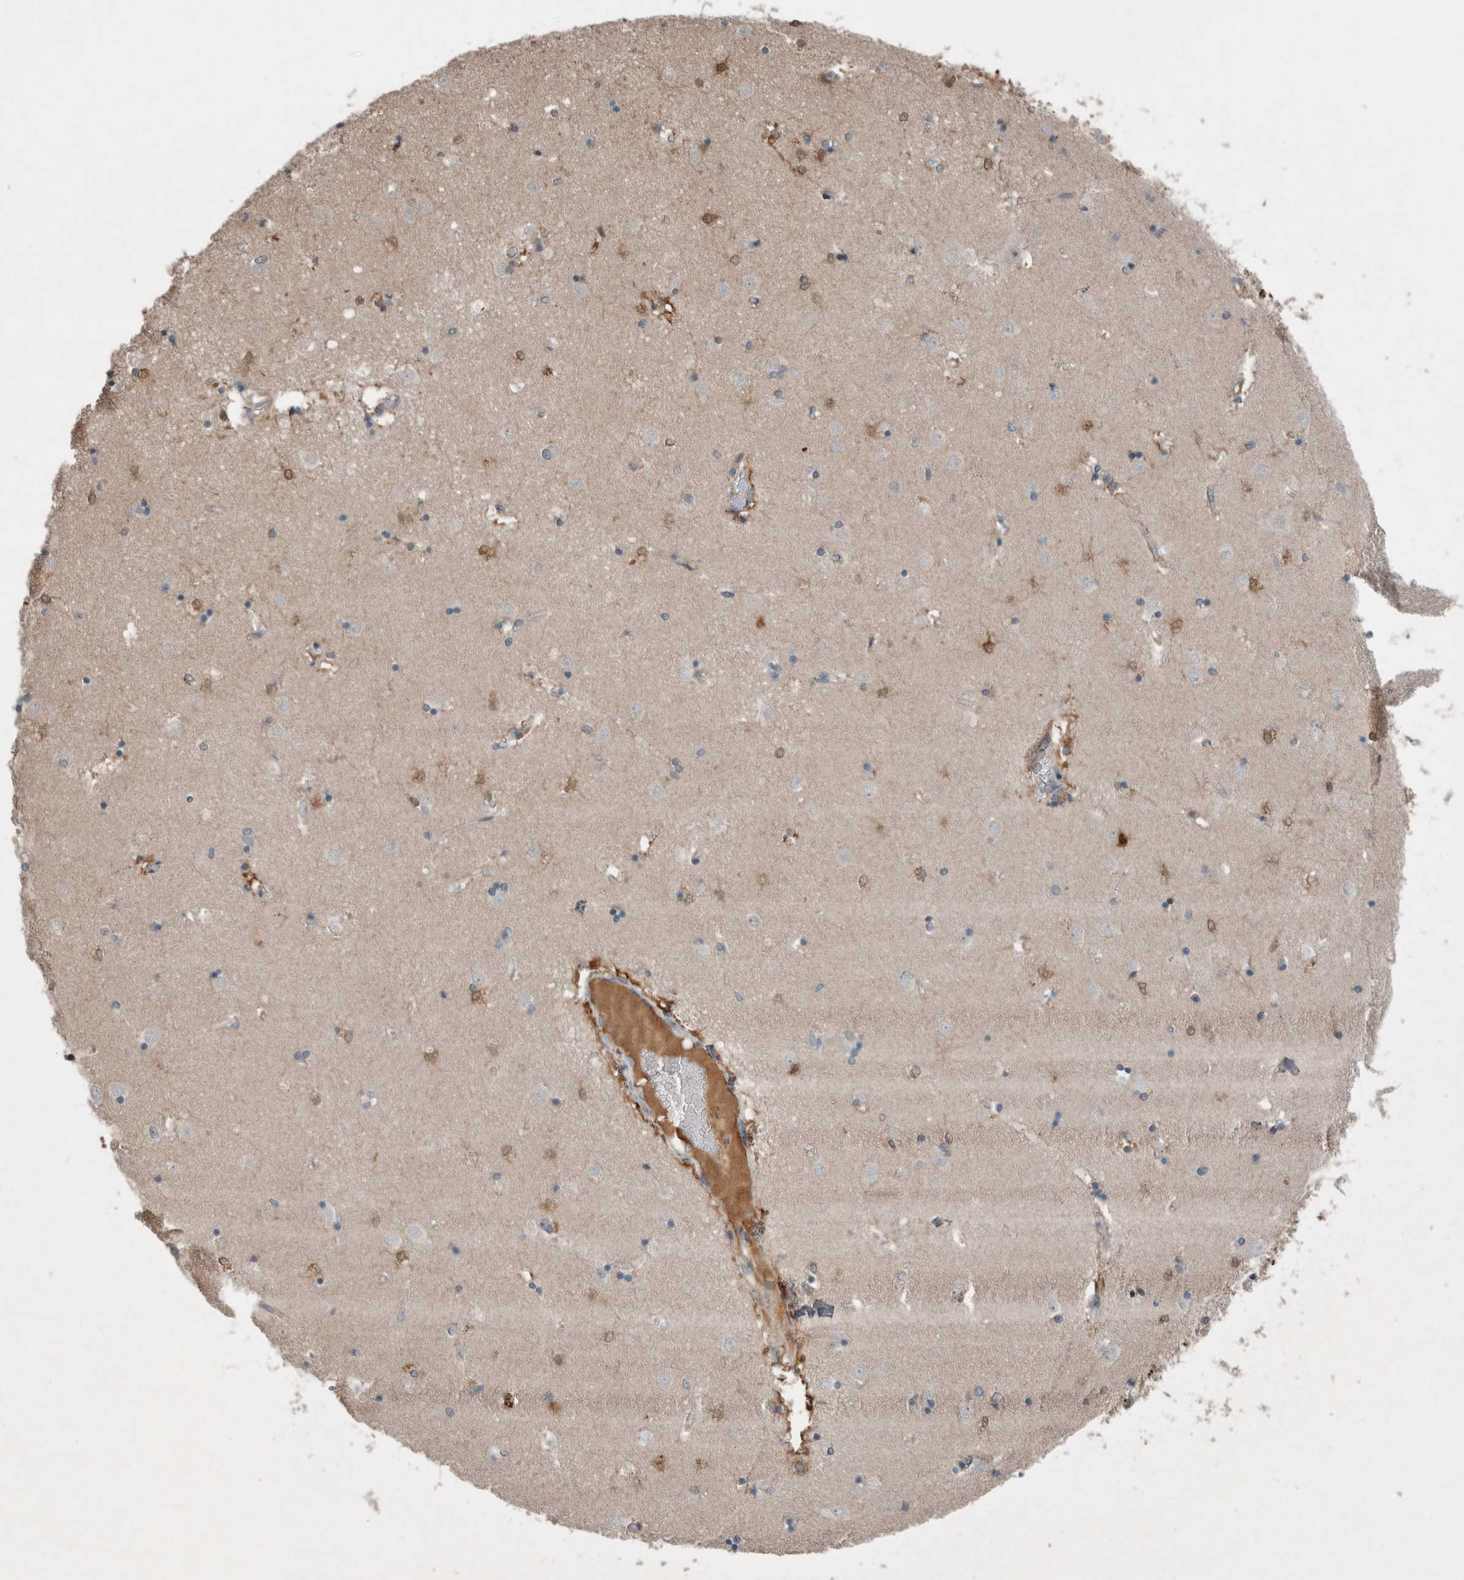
{"staining": {"intensity": "moderate", "quantity": "25%-75%", "location": "cytoplasmic/membranous,nuclear"}, "tissue": "caudate", "cell_type": "Glial cells", "image_type": "normal", "snomed": [{"axis": "morphology", "description": "Normal tissue, NOS"}, {"axis": "topography", "description": "Lateral ventricle wall"}], "caption": "The image demonstrates a brown stain indicating the presence of a protein in the cytoplasmic/membranous,nuclear of glial cells in caudate. (DAB = brown stain, brightfield microscopy at high magnification).", "gene": "ENSG00000285245", "patient": {"sex": "male", "age": 45}}